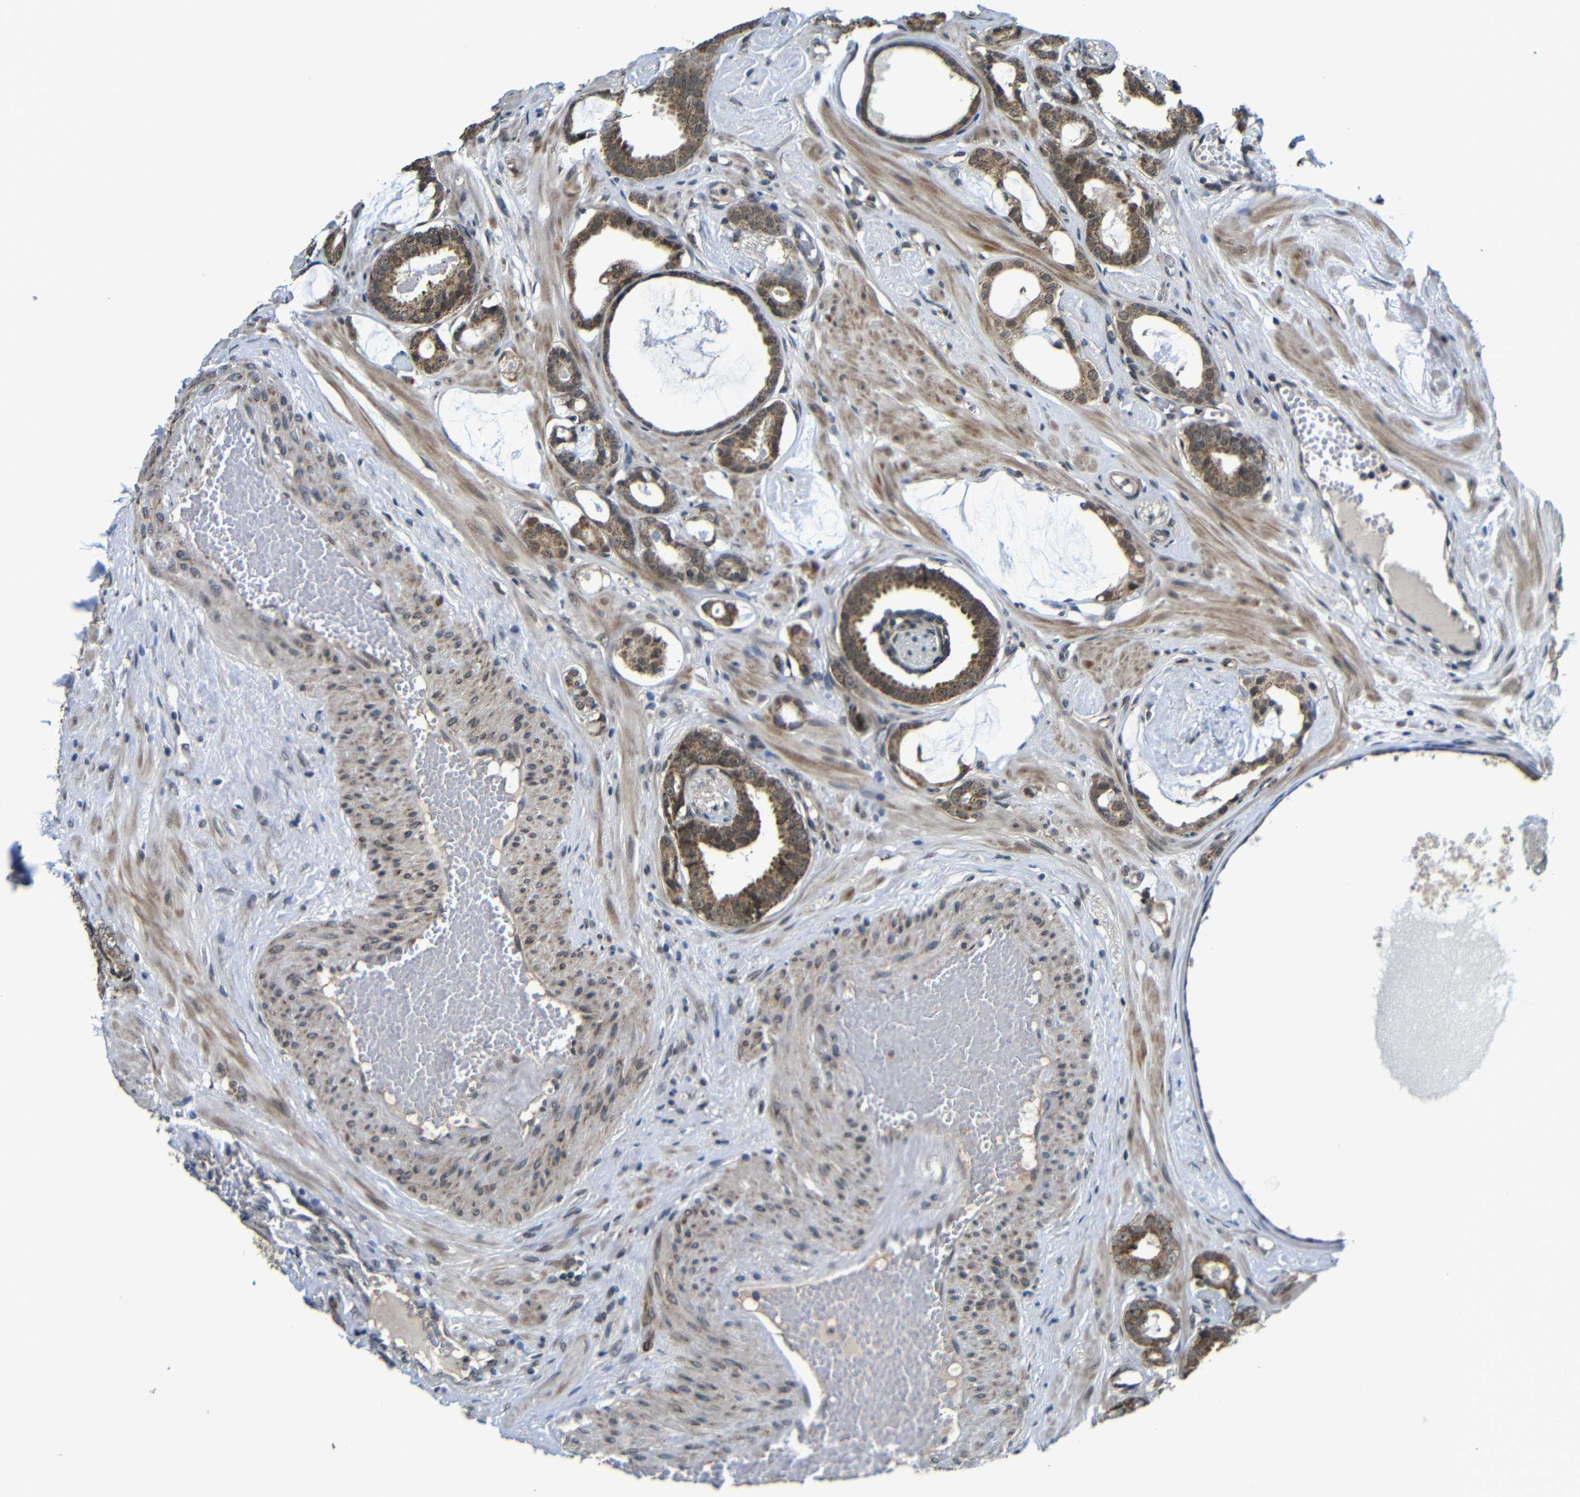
{"staining": {"intensity": "moderate", "quantity": ">75%", "location": "cytoplasmic/membranous"}, "tissue": "prostate cancer", "cell_type": "Tumor cells", "image_type": "cancer", "snomed": [{"axis": "morphology", "description": "Adenocarcinoma, Low grade"}, {"axis": "topography", "description": "Prostate"}], "caption": "Protein analysis of prostate cancer (adenocarcinoma (low-grade)) tissue reveals moderate cytoplasmic/membranous expression in about >75% of tumor cells. (DAB IHC, brown staining for protein, blue staining for nuclei).", "gene": "FAM172A", "patient": {"sex": "male", "age": 53}}